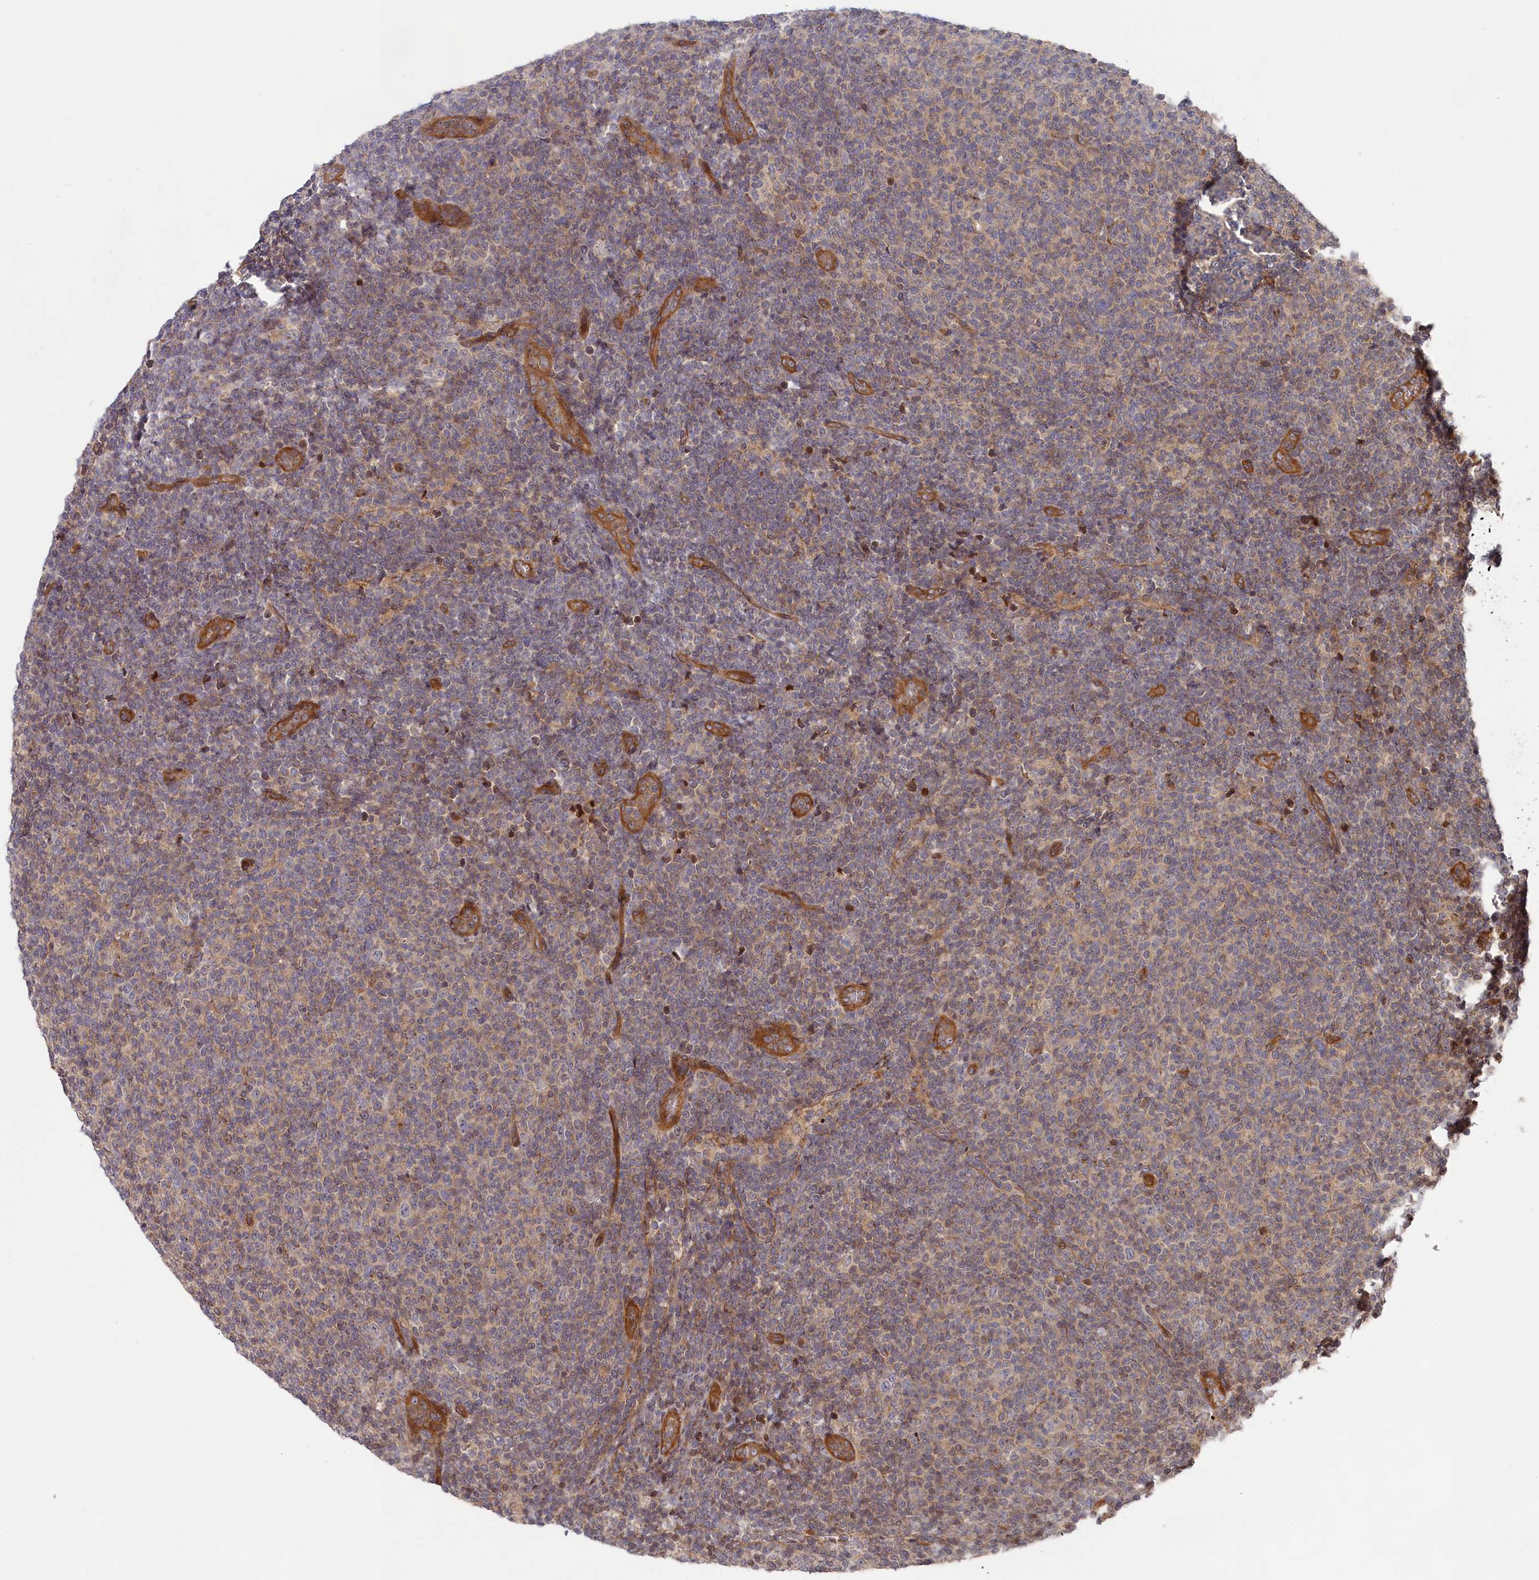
{"staining": {"intensity": "weak", "quantity": "<25%", "location": "cytoplasmic/membranous,nuclear"}, "tissue": "lymphoma", "cell_type": "Tumor cells", "image_type": "cancer", "snomed": [{"axis": "morphology", "description": "Malignant lymphoma, non-Hodgkin's type, Low grade"}, {"axis": "topography", "description": "Lymph node"}], "caption": "DAB (3,3'-diaminobenzidine) immunohistochemical staining of human lymphoma displays no significant expression in tumor cells. Brightfield microscopy of immunohistochemistry stained with DAB (3,3'-diaminobenzidine) (brown) and hematoxylin (blue), captured at high magnification.", "gene": "CEP44", "patient": {"sex": "male", "age": 66}}